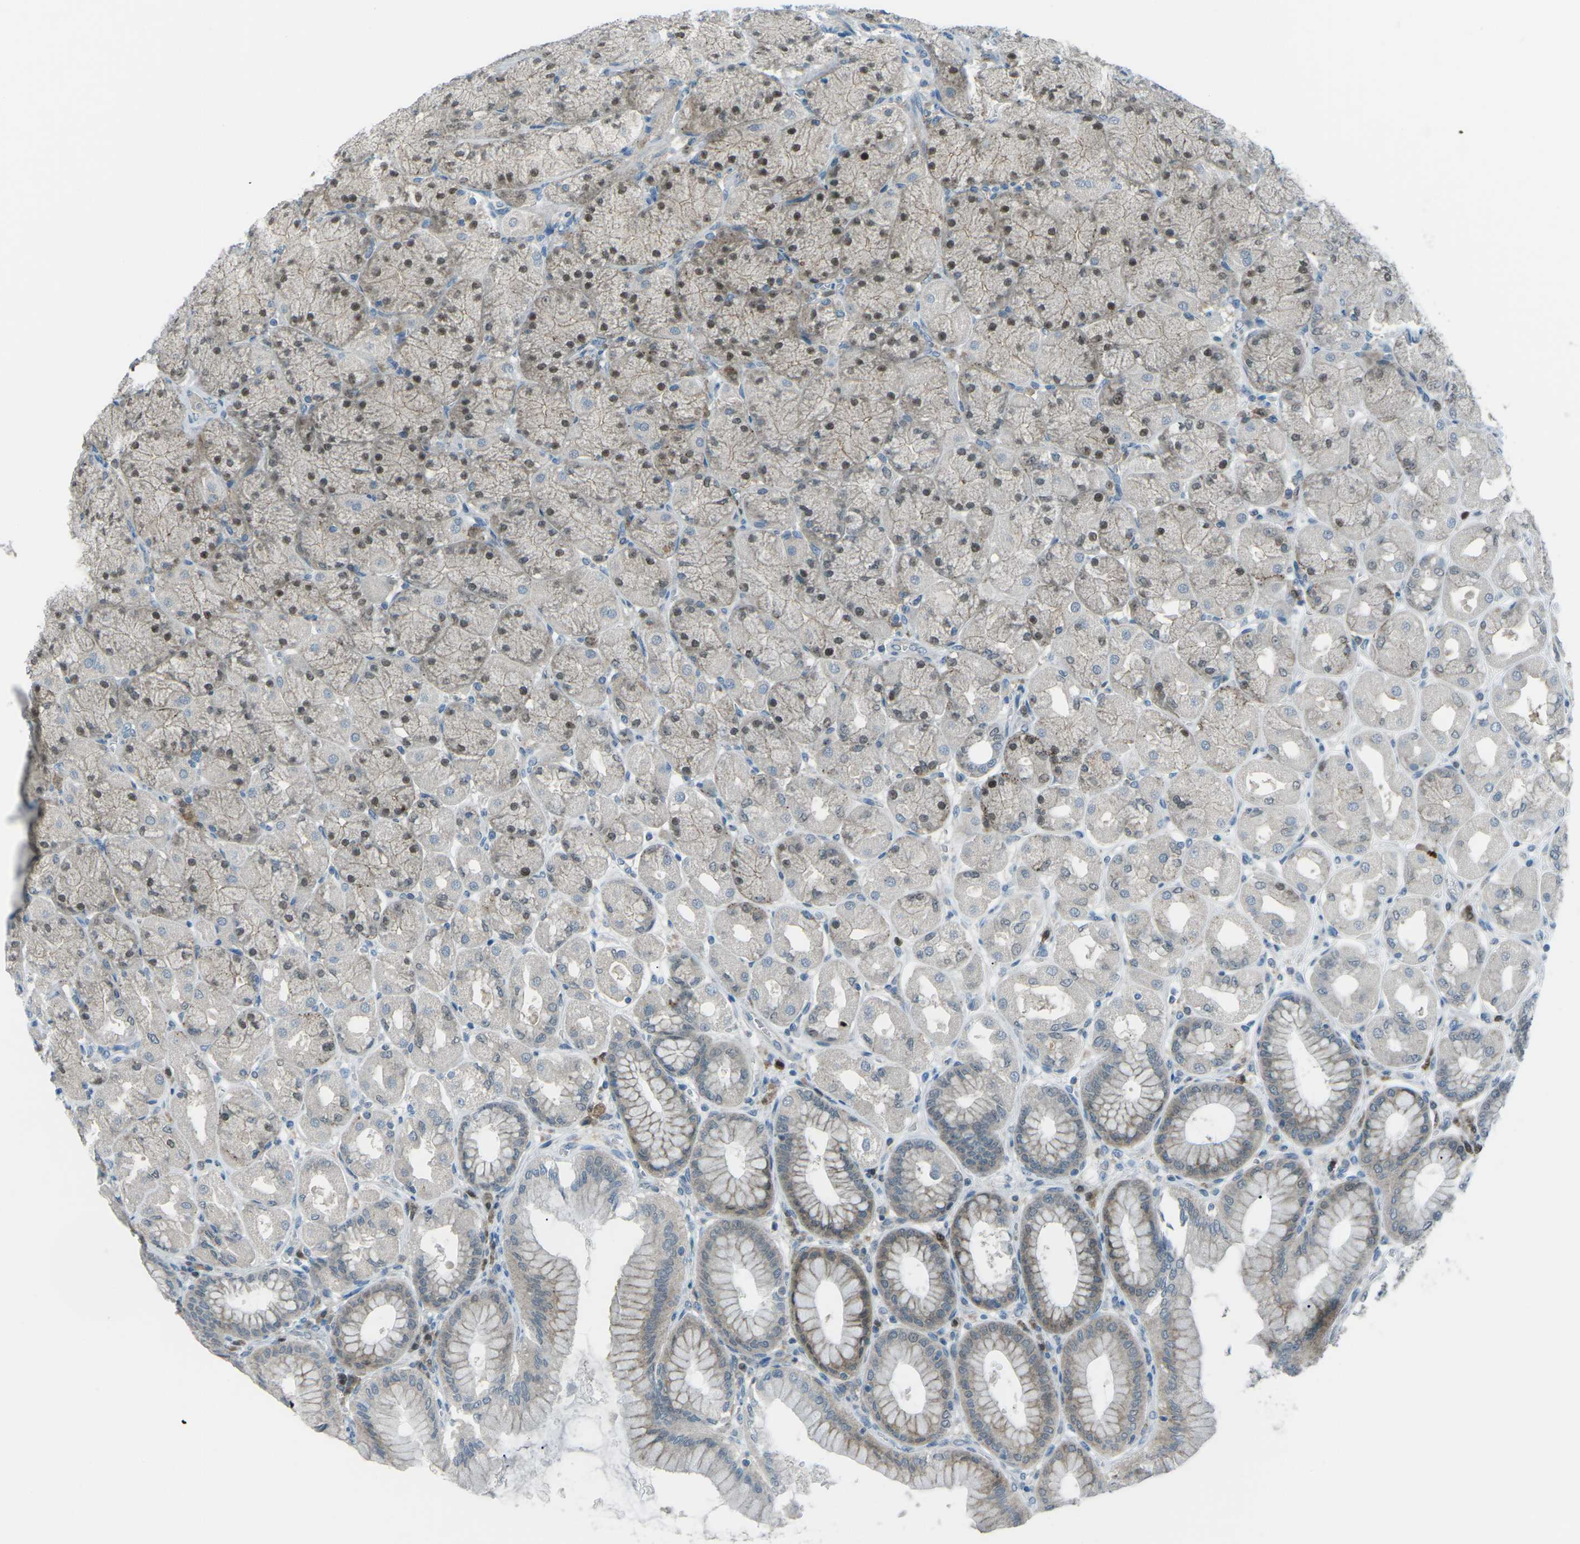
{"staining": {"intensity": "moderate", "quantity": "25%-75%", "location": "cytoplasmic/membranous,nuclear"}, "tissue": "stomach", "cell_type": "Glandular cells", "image_type": "normal", "snomed": [{"axis": "morphology", "description": "Normal tissue, NOS"}, {"axis": "topography", "description": "Stomach, upper"}], "caption": "Immunohistochemistry (IHC) of normal human stomach shows medium levels of moderate cytoplasmic/membranous,nuclear staining in approximately 25%-75% of glandular cells.", "gene": "PRKCA", "patient": {"sex": "female", "age": 56}}